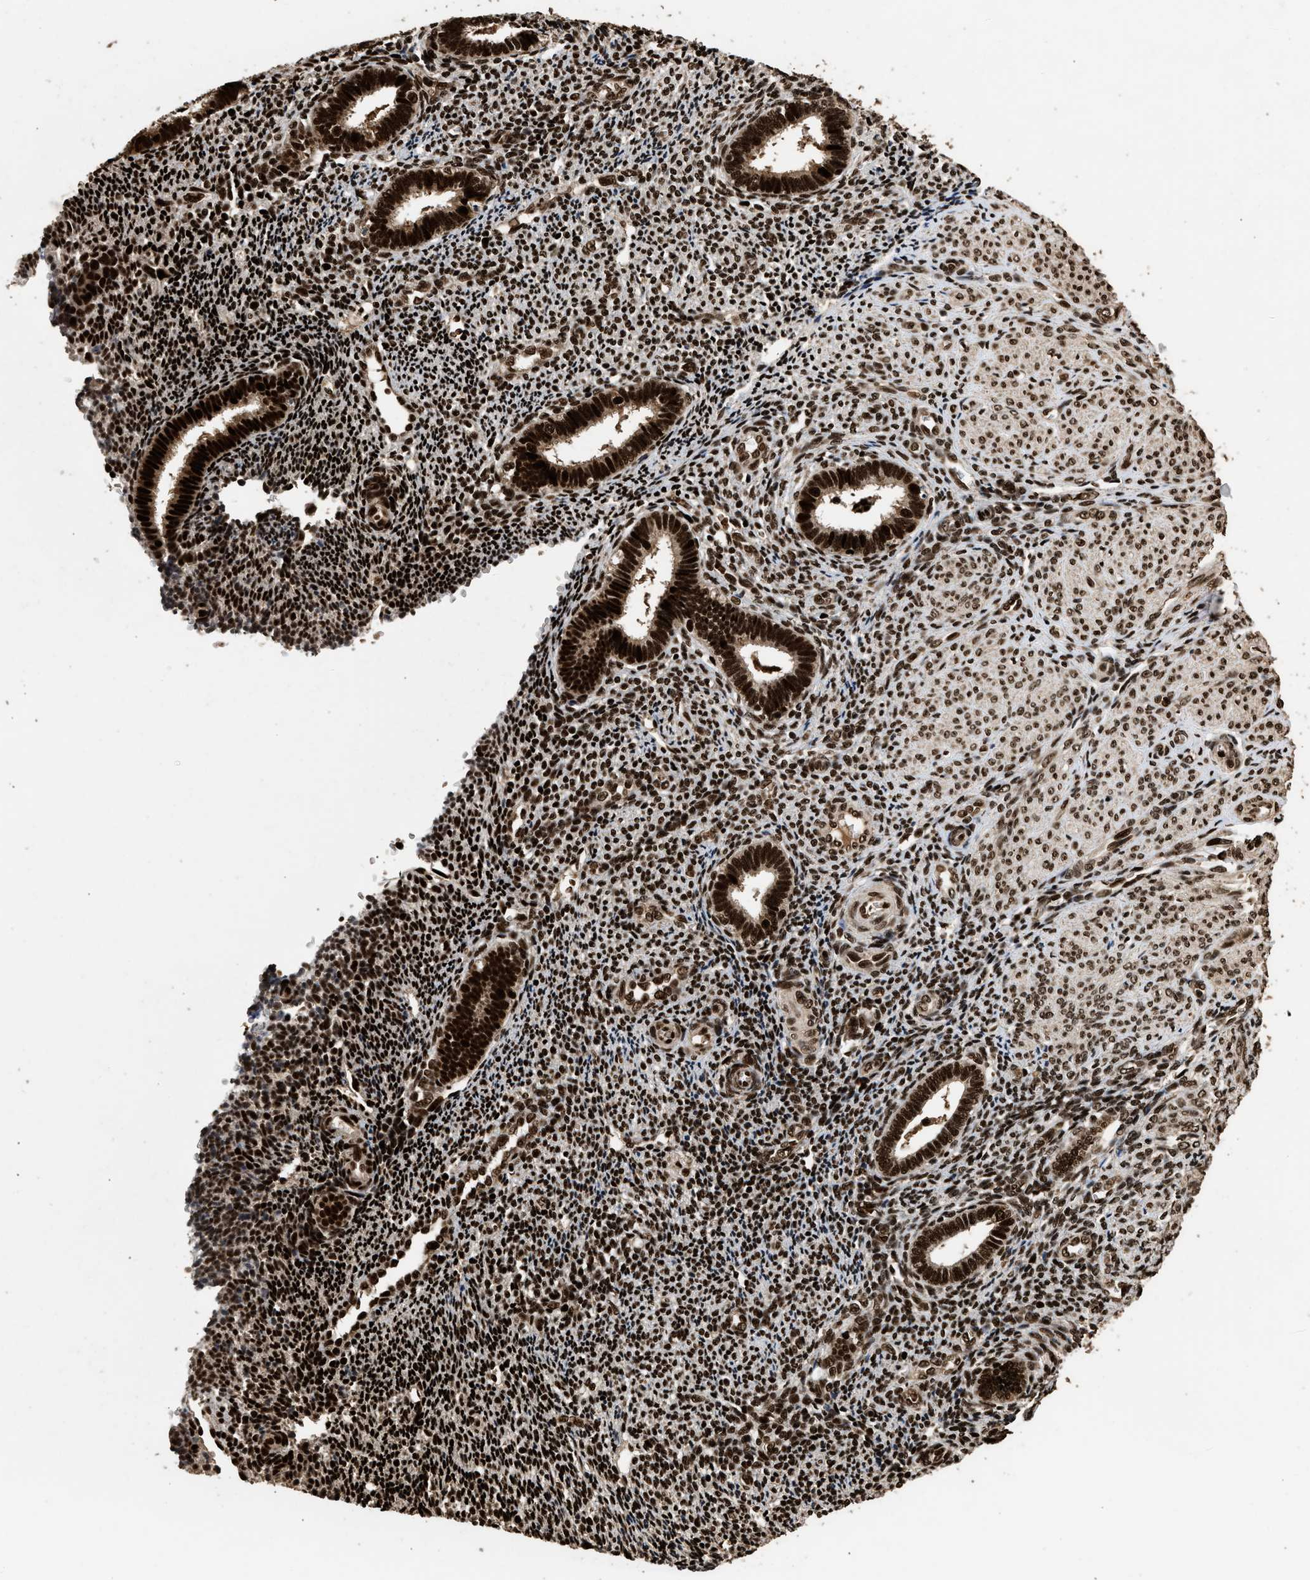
{"staining": {"intensity": "strong", "quantity": ">75%", "location": "nuclear"}, "tissue": "endometrium", "cell_type": "Cells in endometrial stroma", "image_type": "normal", "snomed": [{"axis": "morphology", "description": "Normal tissue, NOS"}, {"axis": "topography", "description": "Endometrium"}], "caption": "An image of human endometrium stained for a protein shows strong nuclear brown staining in cells in endometrial stroma.", "gene": "PPP4R3B", "patient": {"sex": "female", "age": 27}}